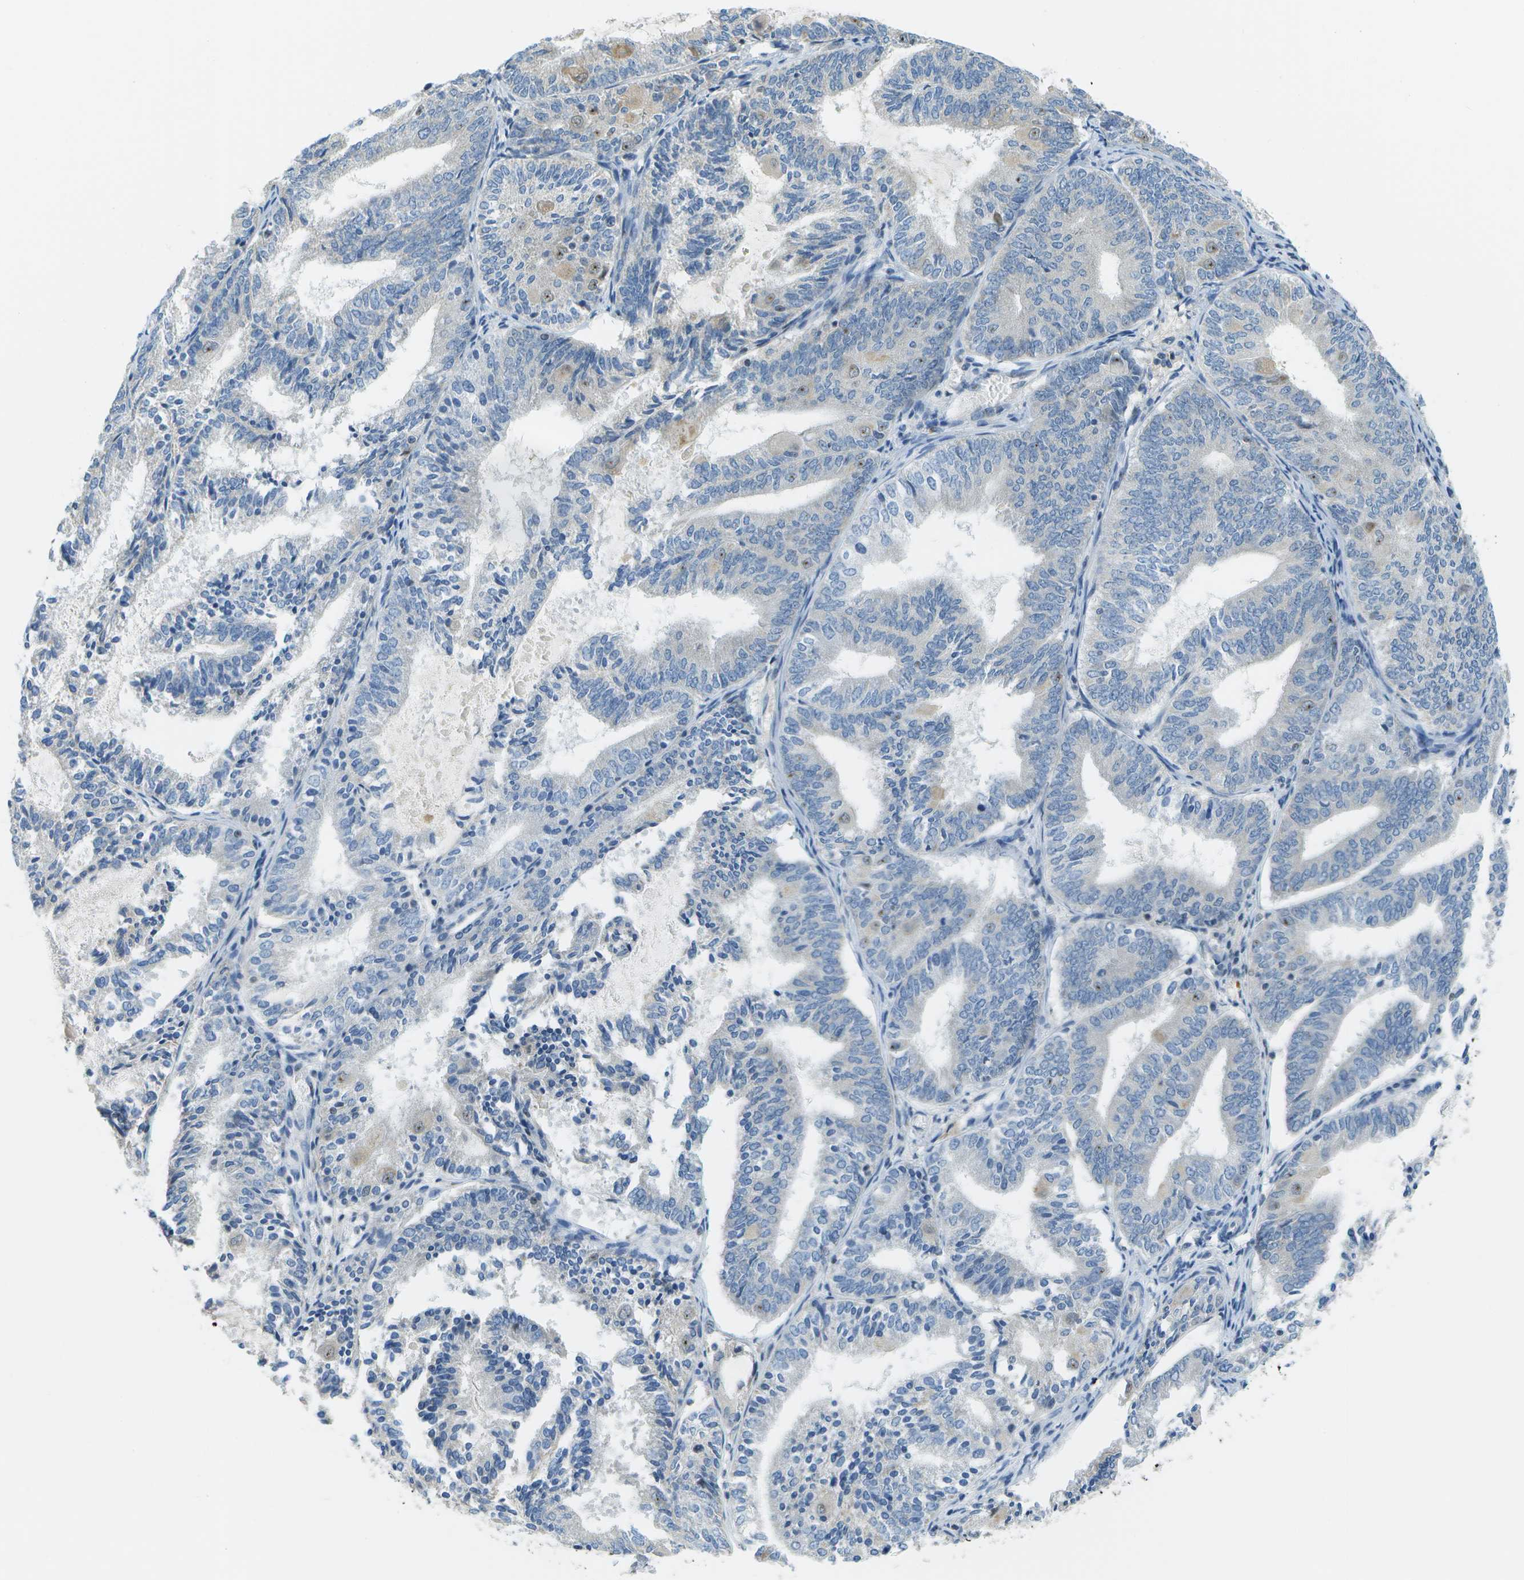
{"staining": {"intensity": "negative", "quantity": "none", "location": "none"}, "tissue": "endometrial cancer", "cell_type": "Tumor cells", "image_type": "cancer", "snomed": [{"axis": "morphology", "description": "Adenocarcinoma, NOS"}, {"axis": "topography", "description": "Endometrium"}], "caption": "Protein analysis of adenocarcinoma (endometrial) demonstrates no significant positivity in tumor cells.", "gene": "PTGIS", "patient": {"sex": "female", "age": 81}}